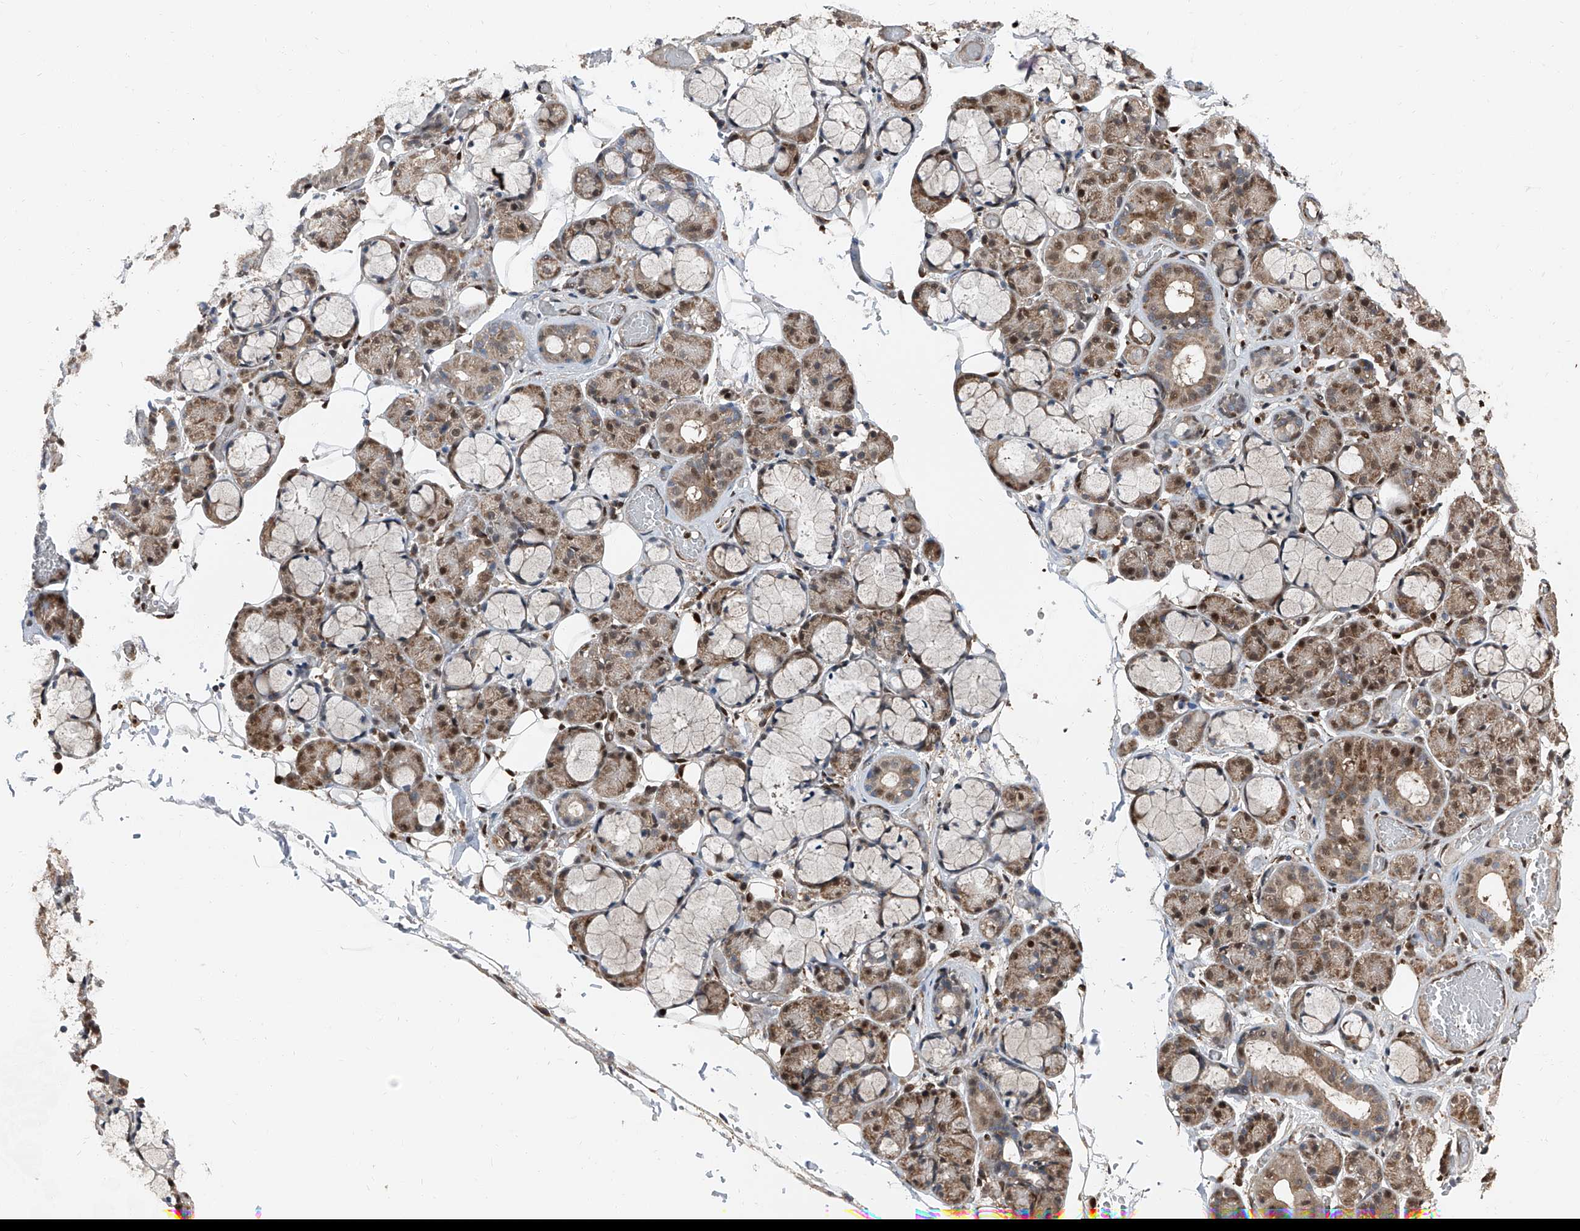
{"staining": {"intensity": "moderate", "quantity": ">75%", "location": "cytoplasmic/membranous,nuclear"}, "tissue": "salivary gland", "cell_type": "Glandular cells", "image_type": "normal", "snomed": [{"axis": "morphology", "description": "Normal tissue, NOS"}, {"axis": "topography", "description": "Salivary gland"}], "caption": "An immunohistochemistry photomicrograph of normal tissue is shown. Protein staining in brown highlights moderate cytoplasmic/membranous,nuclear positivity in salivary gland within glandular cells.", "gene": "FKBP5", "patient": {"sex": "male", "age": 63}}